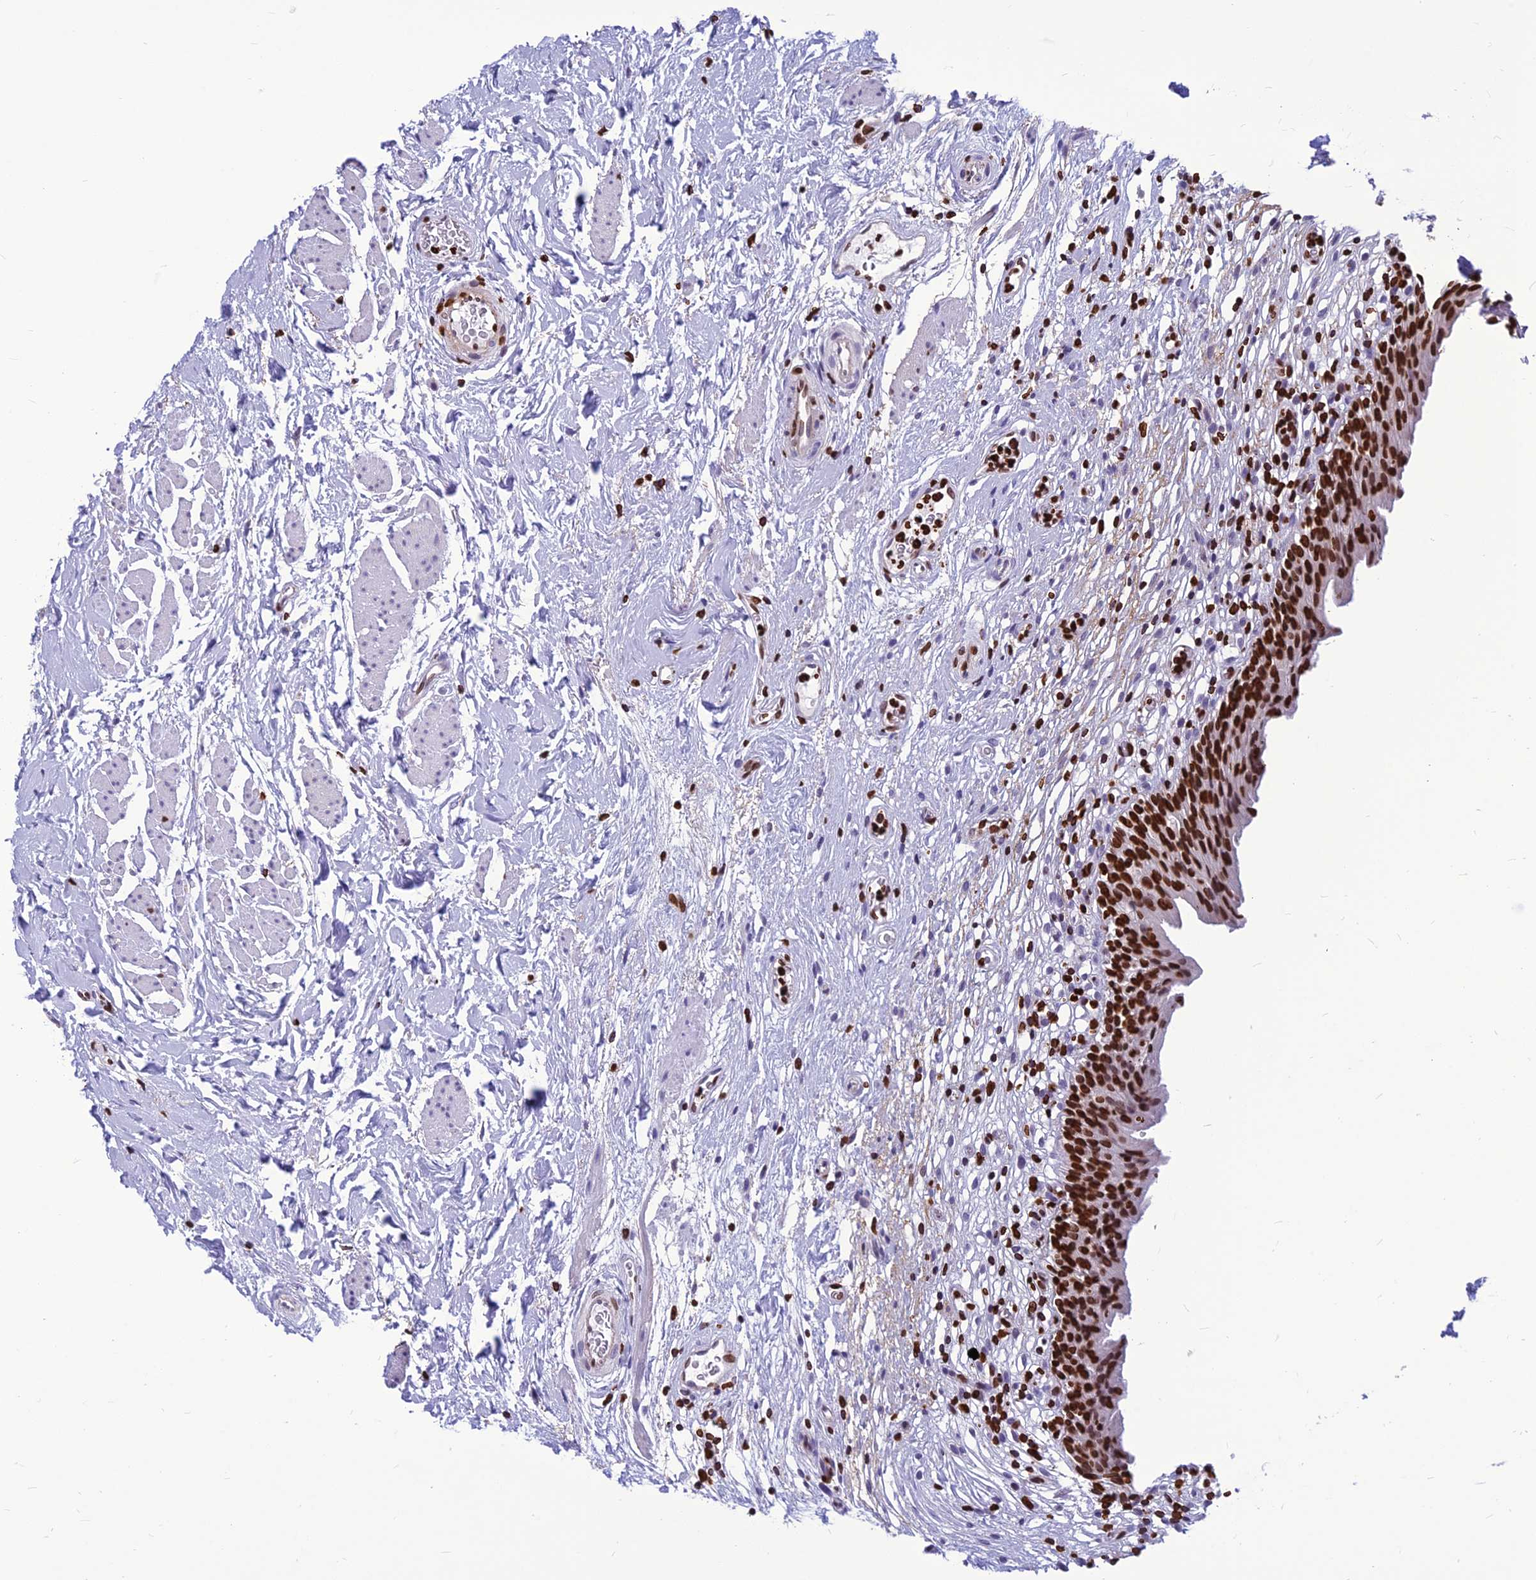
{"staining": {"intensity": "strong", "quantity": ">75%", "location": "nuclear"}, "tissue": "urinary bladder", "cell_type": "Urothelial cells", "image_type": "normal", "snomed": [{"axis": "morphology", "description": "Normal tissue, NOS"}, {"axis": "morphology", "description": "Inflammation, NOS"}, {"axis": "topography", "description": "Urinary bladder"}], "caption": "This histopathology image reveals immunohistochemistry (IHC) staining of normal urinary bladder, with high strong nuclear expression in approximately >75% of urothelial cells.", "gene": "AKAP17A", "patient": {"sex": "male", "age": 63}}